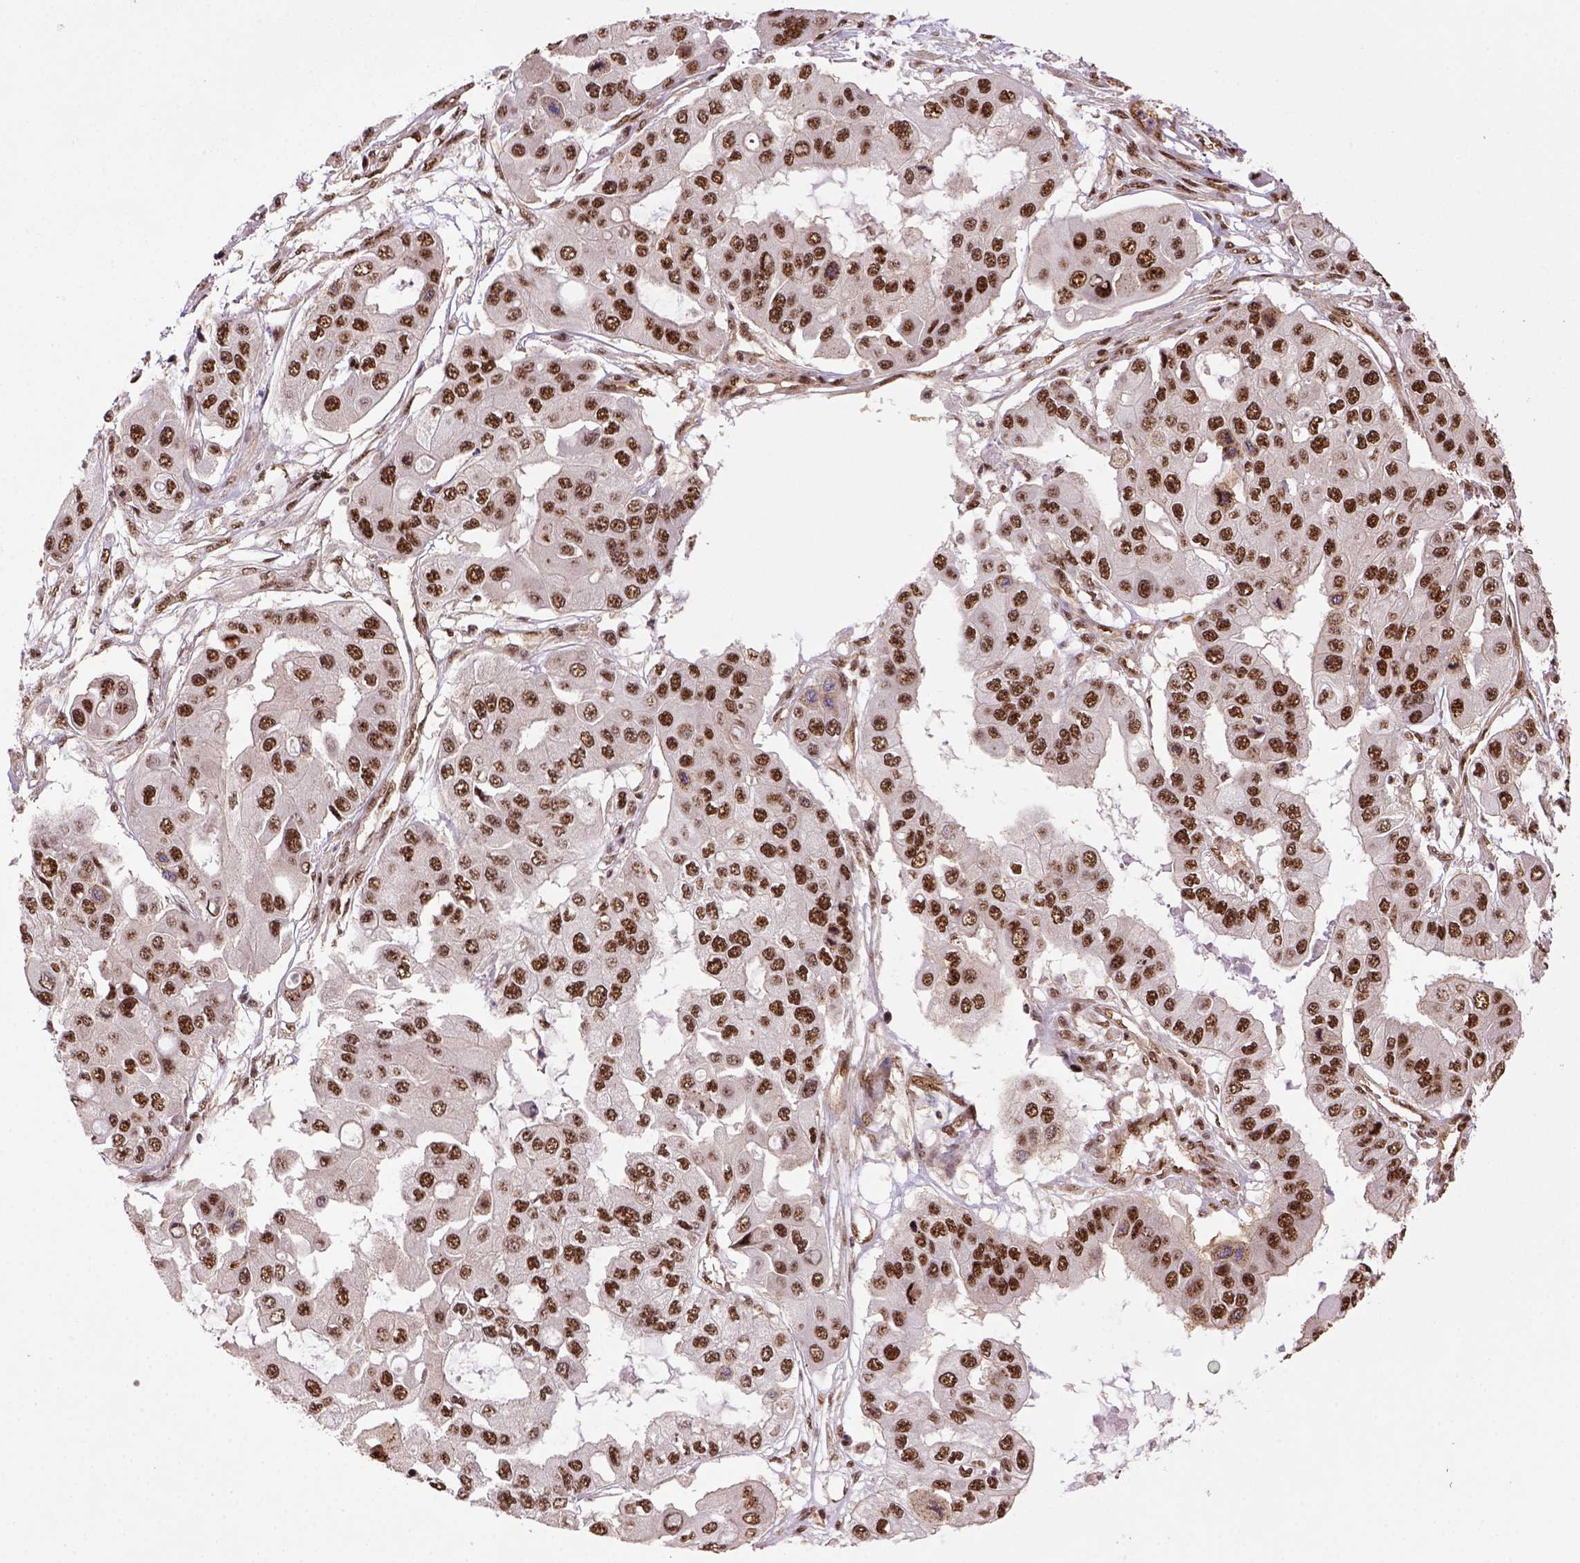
{"staining": {"intensity": "strong", "quantity": ">75%", "location": "nuclear"}, "tissue": "ovarian cancer", "cell_type": "Tumor cells", "image_type": "cancer", "snomed": [{"axis": "morphology", "description": "Cystadenocarcinoma, serous, NOS"}, {"axis": "topography", "description": "Ovary"}], "caption": "Immunohistochemical staining of human serous cystadenocarcinoma (ovarian) exhibits high levels of strong nuclear staining in about >75% of tumor cells.", "gene": "PPIG", "patient": {"sex": "female", "age": 56}}